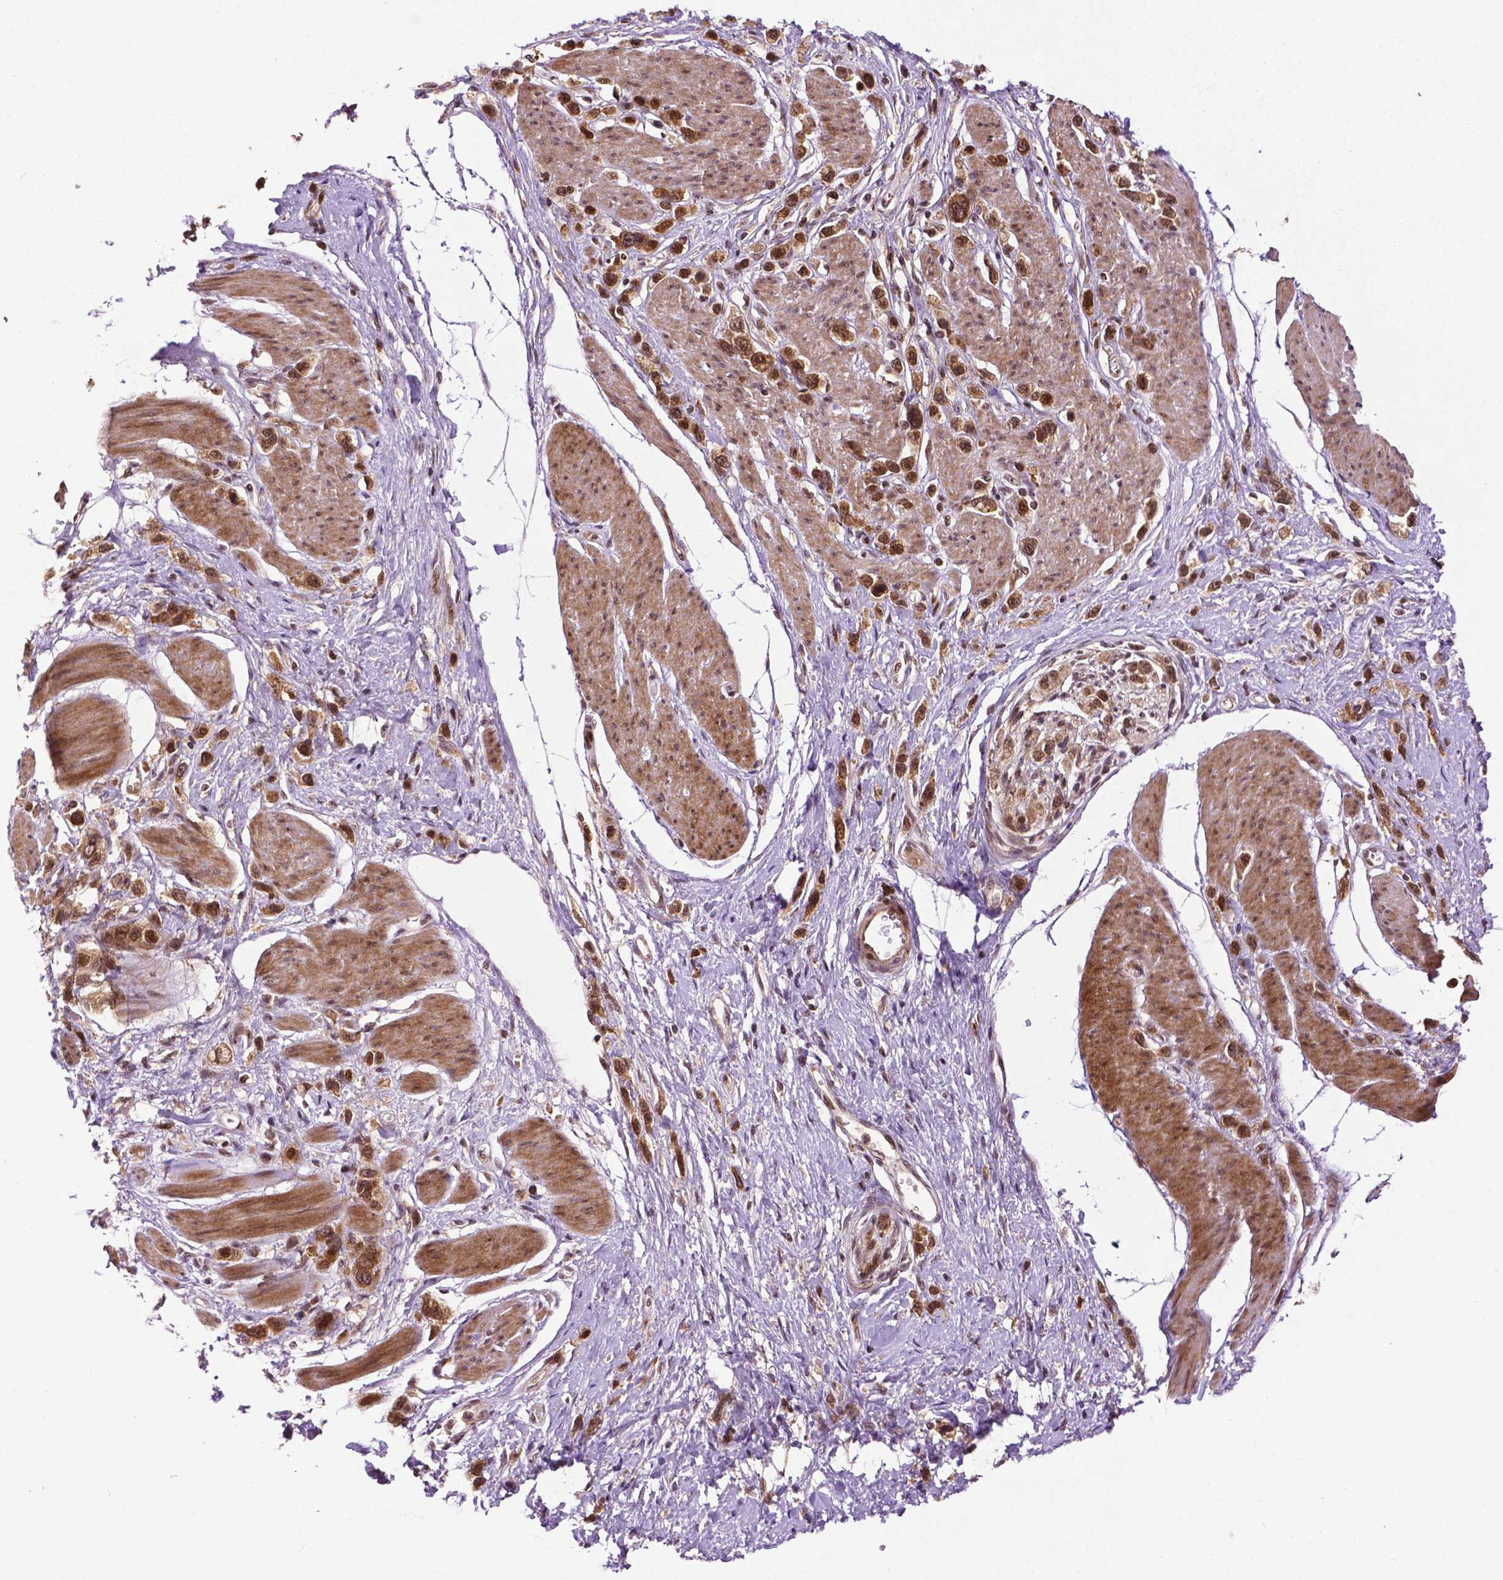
{"staining": {"intensity": "moderate", "quantity": ">75%", "location": "cytoplasmic/membranous,nuclear"}, "tissue": "stomach cancer", "cell_type": "Tumor cells", "image_type": "cancer", "snomed": [{"axis": "morphology", "description": "Adenocarcinoma, NOS"}, {"axis": "topography", "description": "Stomach"}], "caption": "Tumor cells display medium levels of moderate cytoplasmic/membranous and nuclear staining in approximately >75% of cells in stomach cancer. (Stains: DAB in brown, nuclei in blue, Microscopy: brightfield microscopy at high magnification).", "gene": "TMX2", "patient": {"sex": "female", "age": 65}}